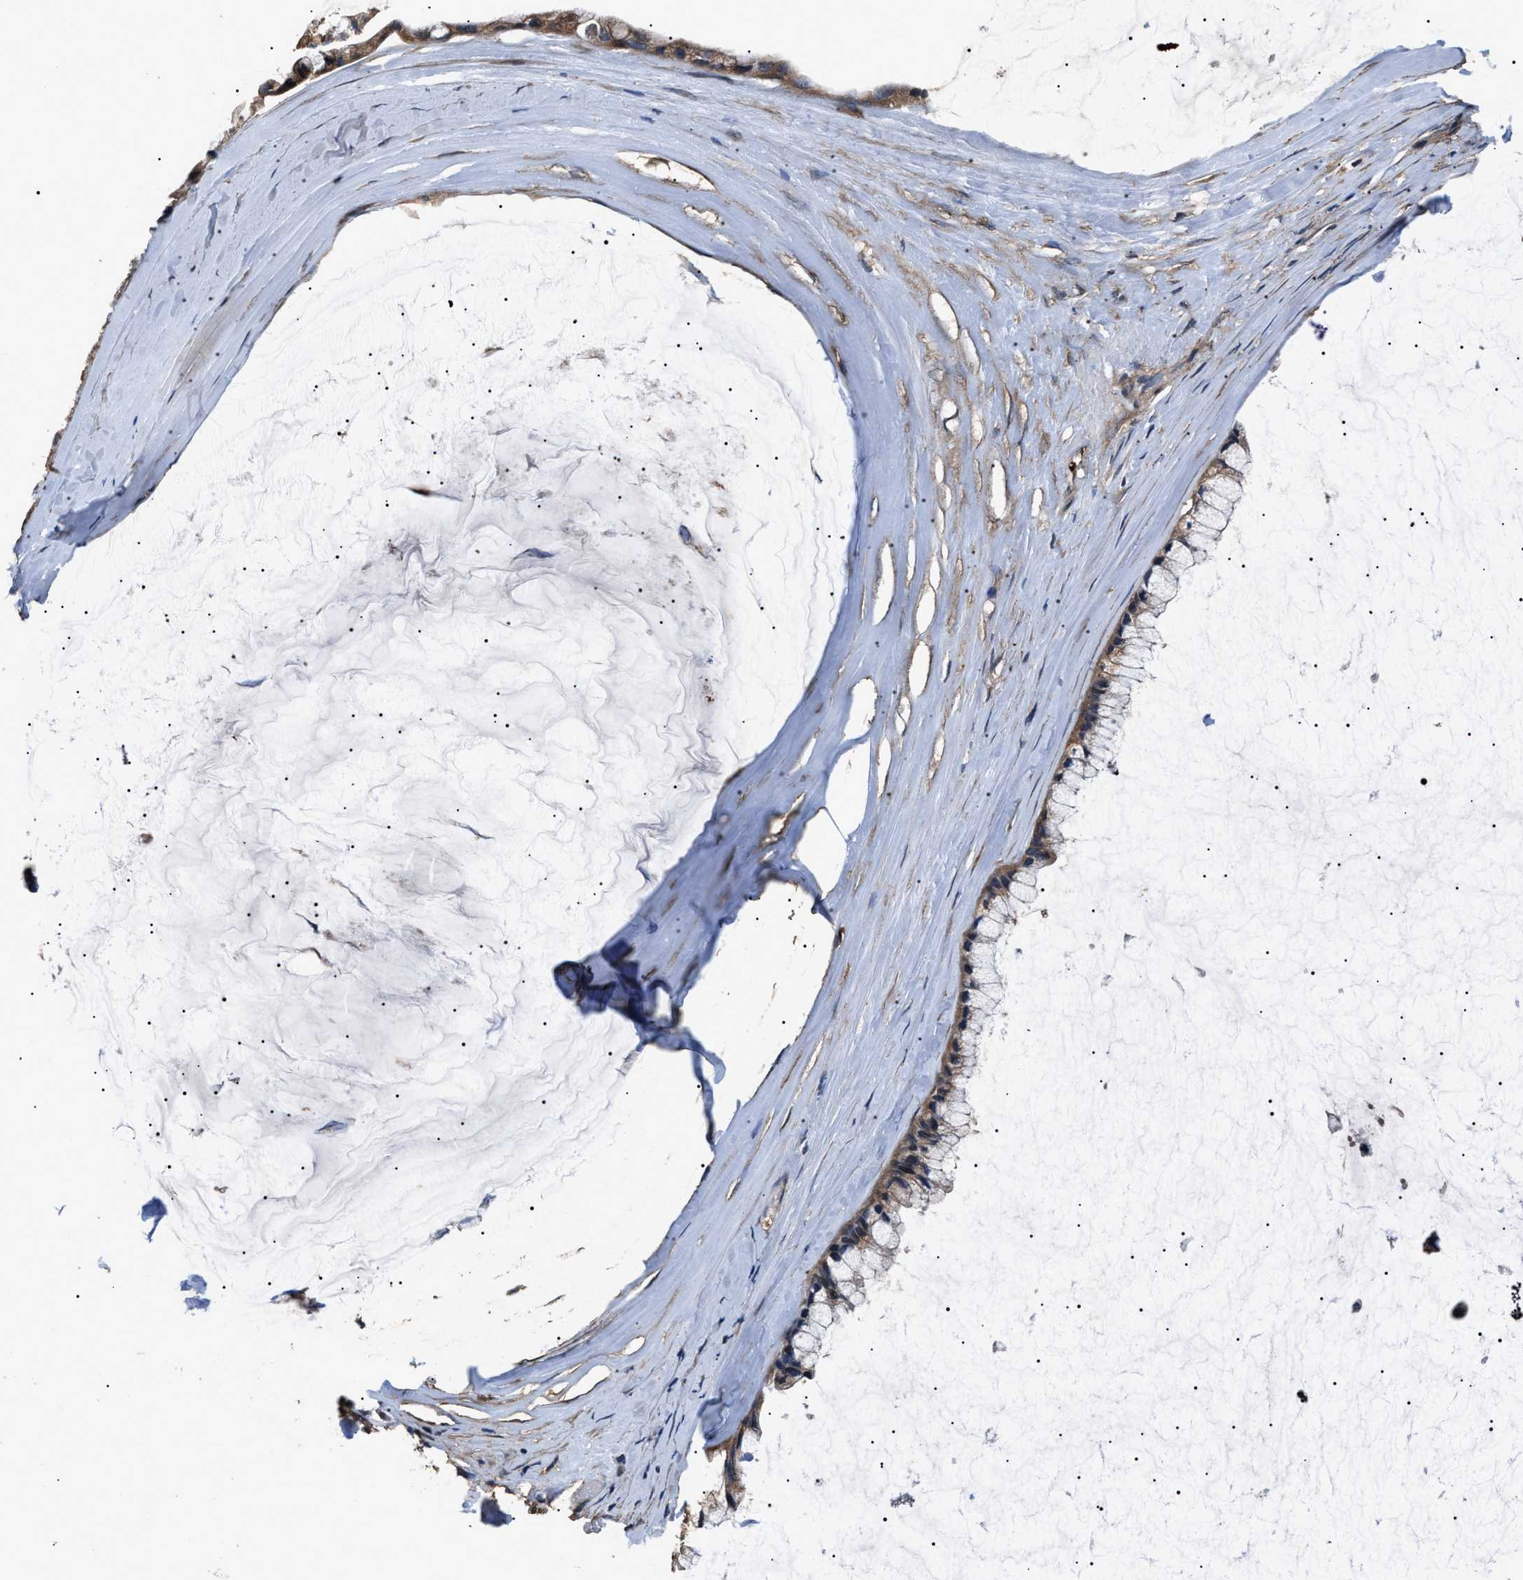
{"staining": {"intensity": "moderate", "quantity": ">75%", "location": "cytoplasmic/membranous"}, "tissue": "ovarian cancer", "cell_type": "Tumor cells", "image_type": "cancer", "snomed": [{"axis": "morphology", "description": "Cystadenocarcinoma, mucinous, NOS"}, {"axis": "topography", "description": "Ovary"}], "caption": "A high-resolution histopathology image shows immunohistochemistry (IHC) staining of ovarian cancer (mucinous cystadenocarcinoma), which exhibits moderate cytoplasmic/membranous positivity in about >75% of tumor cells.", "gene": "RNF216", "patient": {"sex": "female", "age": 39}}